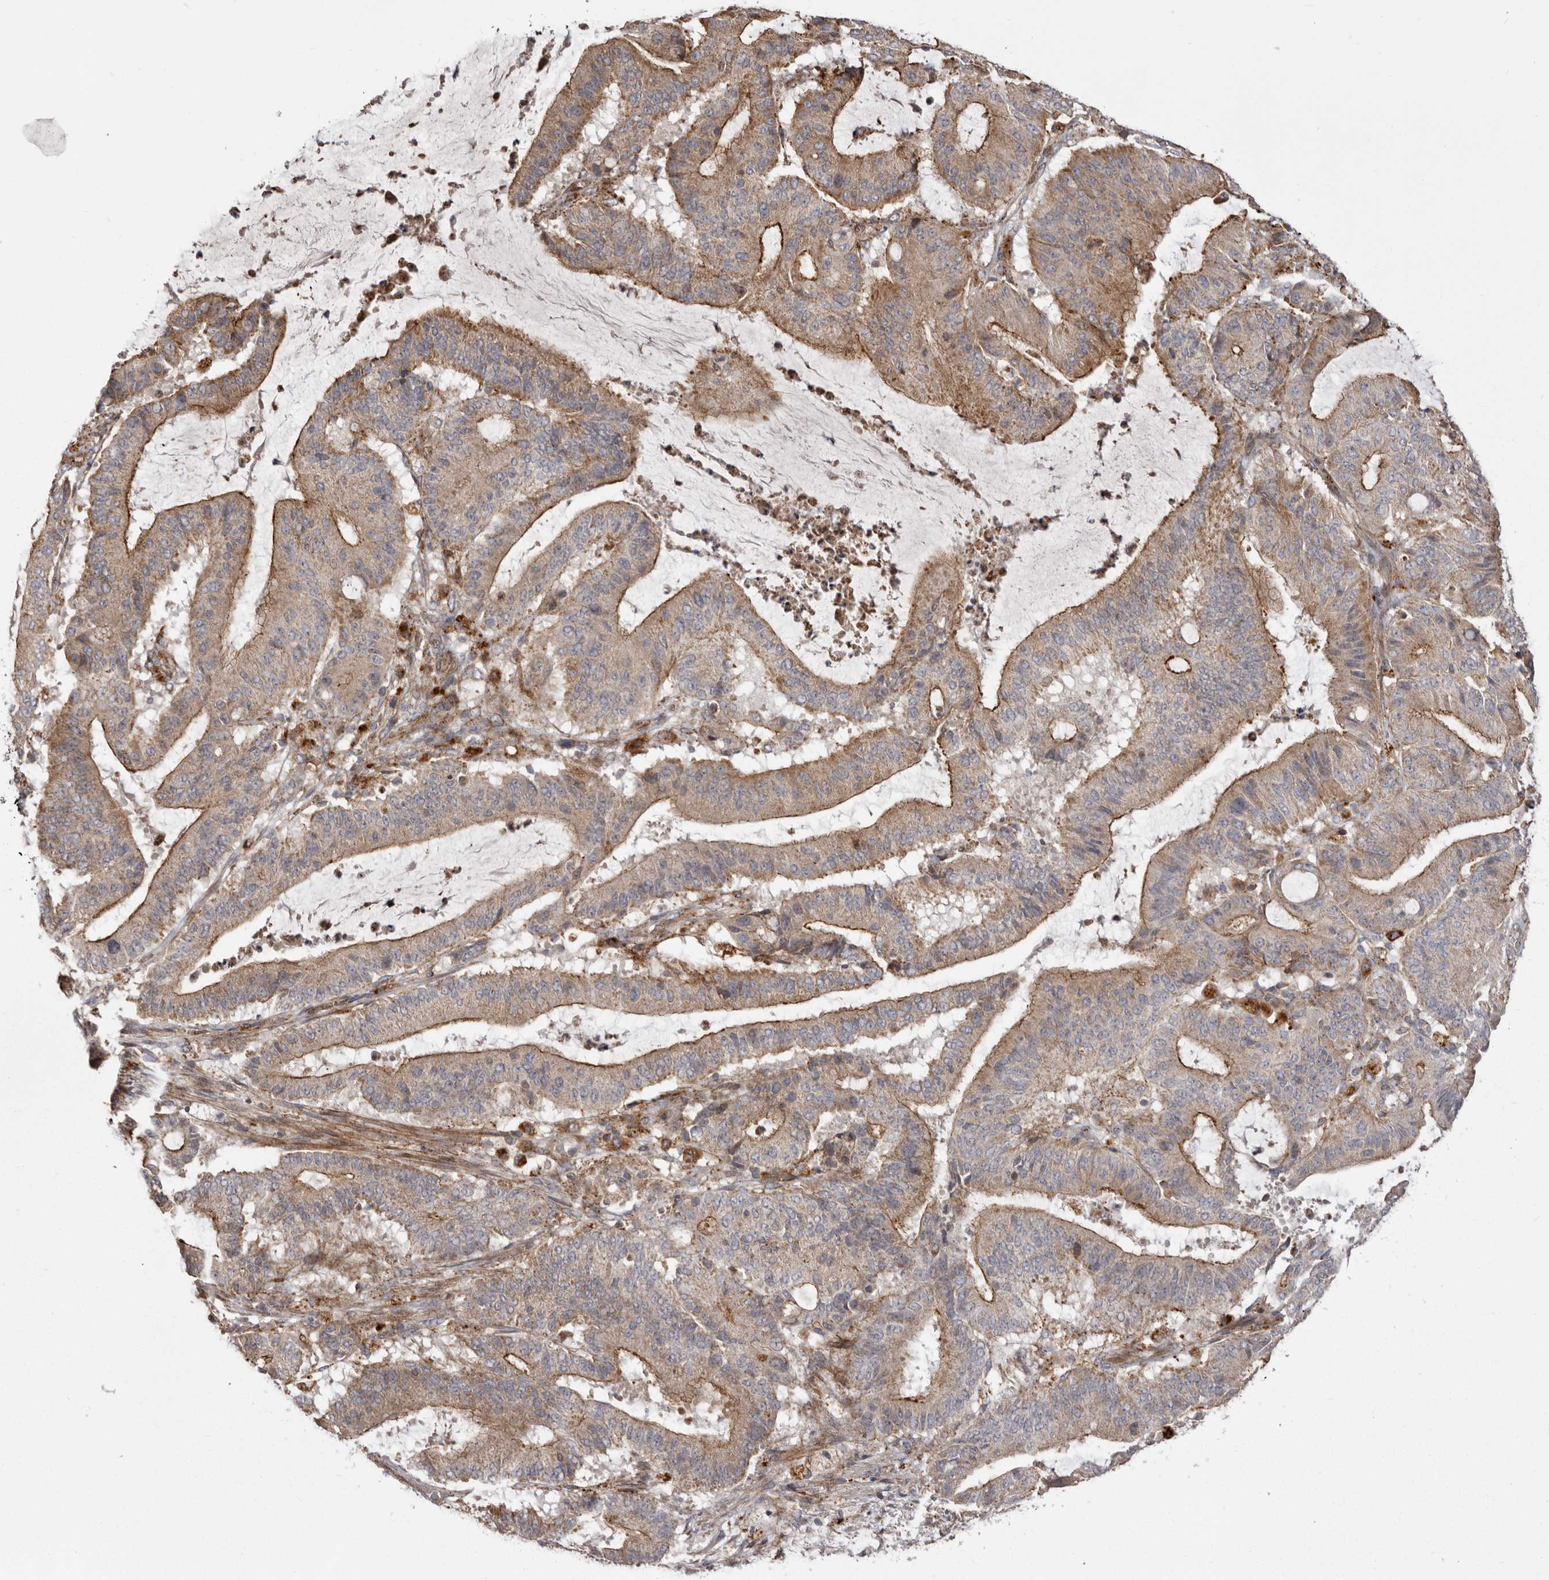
{"staining": {"intensity": "moderate", "quantity": ">75%", "location": "cytoplasmic/membranous"}, "tissue": "liver cancer", "cell_type": "Tumor cells", "image_type": "cancer", "snomed": [{"axis": "morphology", "description": "Normal tissue, NOS"}, {"axis": "morphology", "description": "Cholangiocarcinoma"}, {"axis": "topography", "description": "Liver"}, {"axis": "topography", "description": "Peripheral nerve tissue"}], "caption": "Cholangiocarcinoma (liver) stained with a brown dye displays moderate cytoplasmic/membranous positive expression in about >75% of tumor cells.", "gene": "NUP43", "patient": {"sex": "female", "age": 73}}